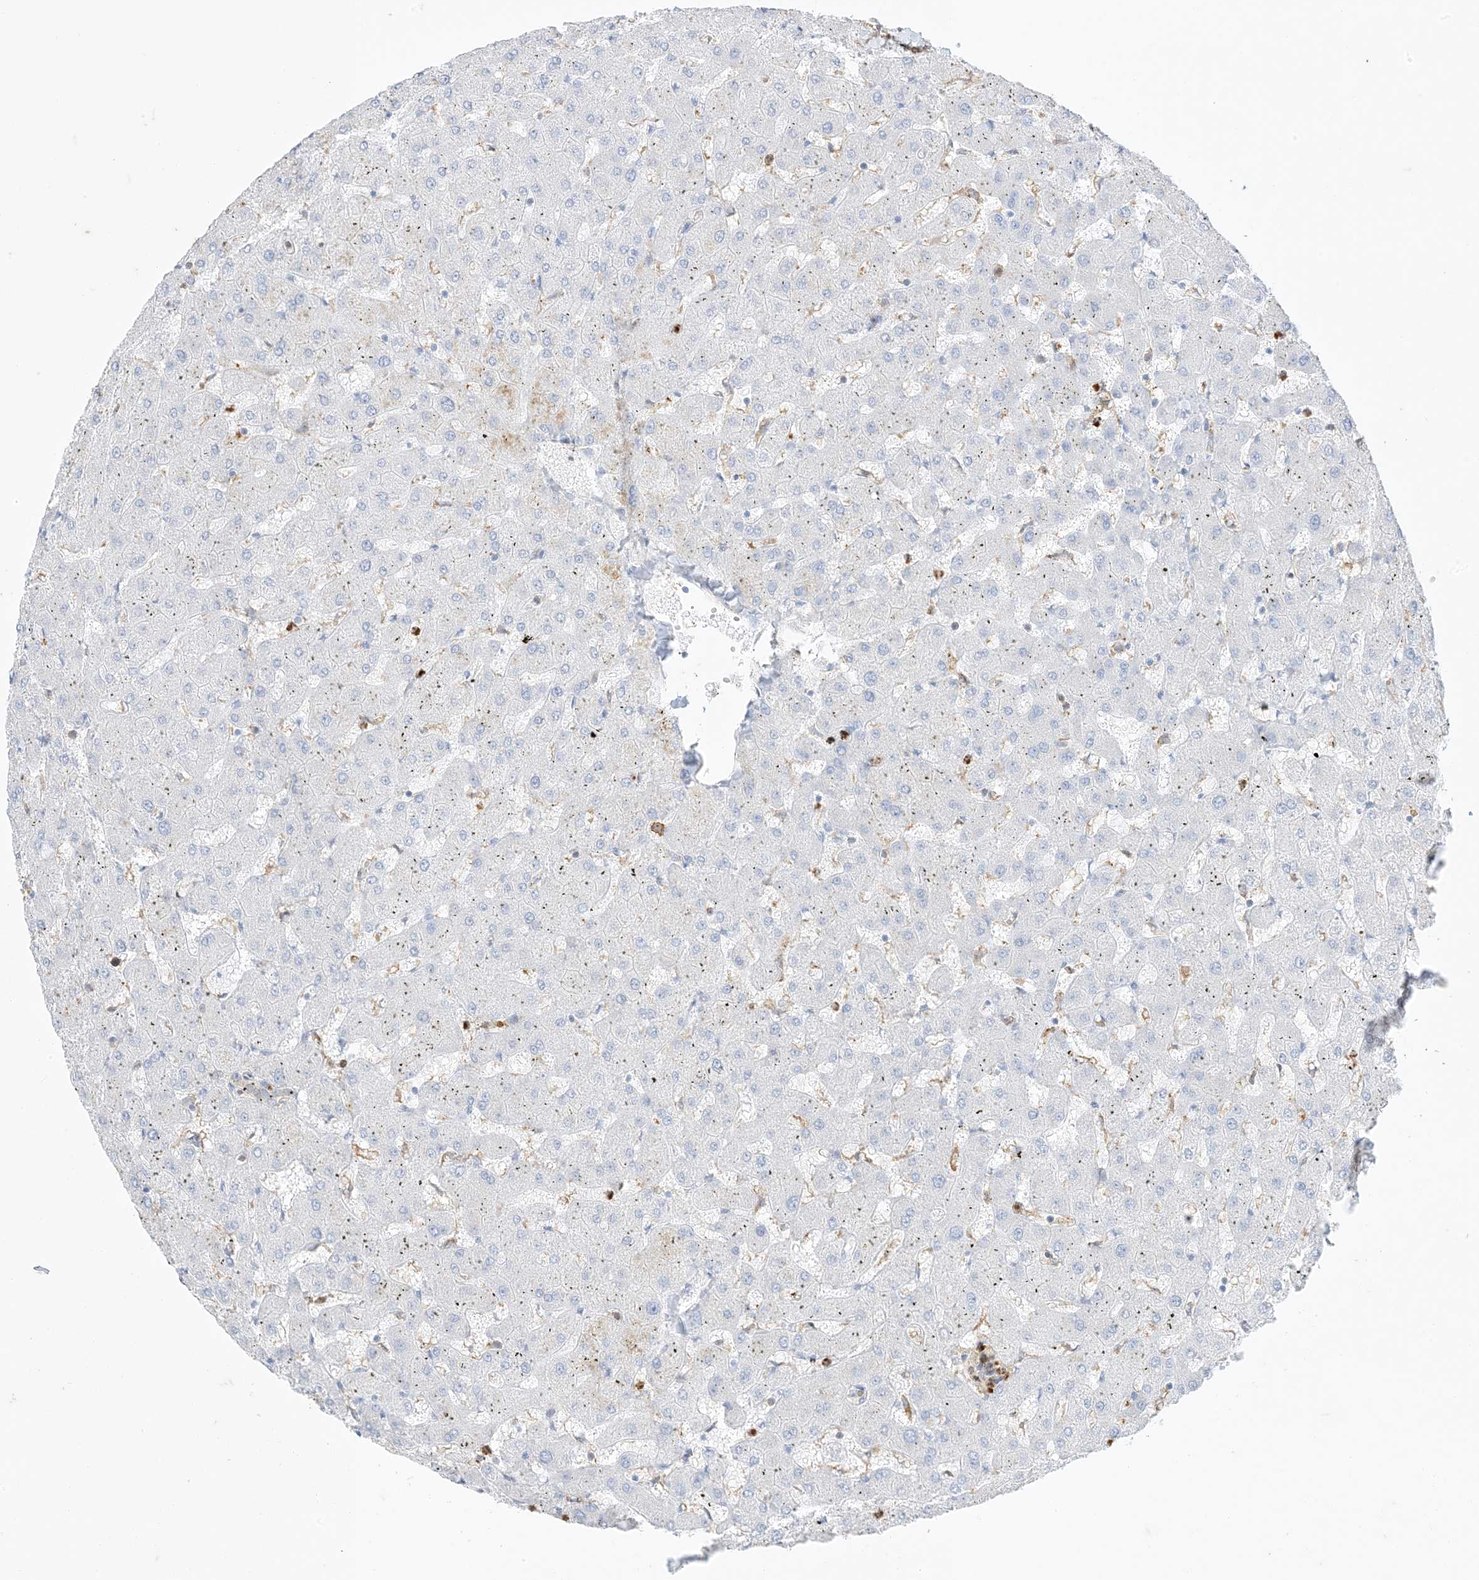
{"staining": {"intensity": "negative", "quantity": "none", "location": "none"}, "tissue": "liver", "cell_type": "Cholangiocytes", "image_type": "normal", "snomed": [{"axis": "morphology", "description": "Normal tissue, NOS"}, {"axis": "topography", "description": "Liver"}], "caption": "A high-resolution photomicrograph shows immunohistochemistry (IHC) staining of normal liver, which demonstrates no significant staining in cholangiocytes.", "gene": "GSN", "patient": {"sex": "female", "age": 63}}